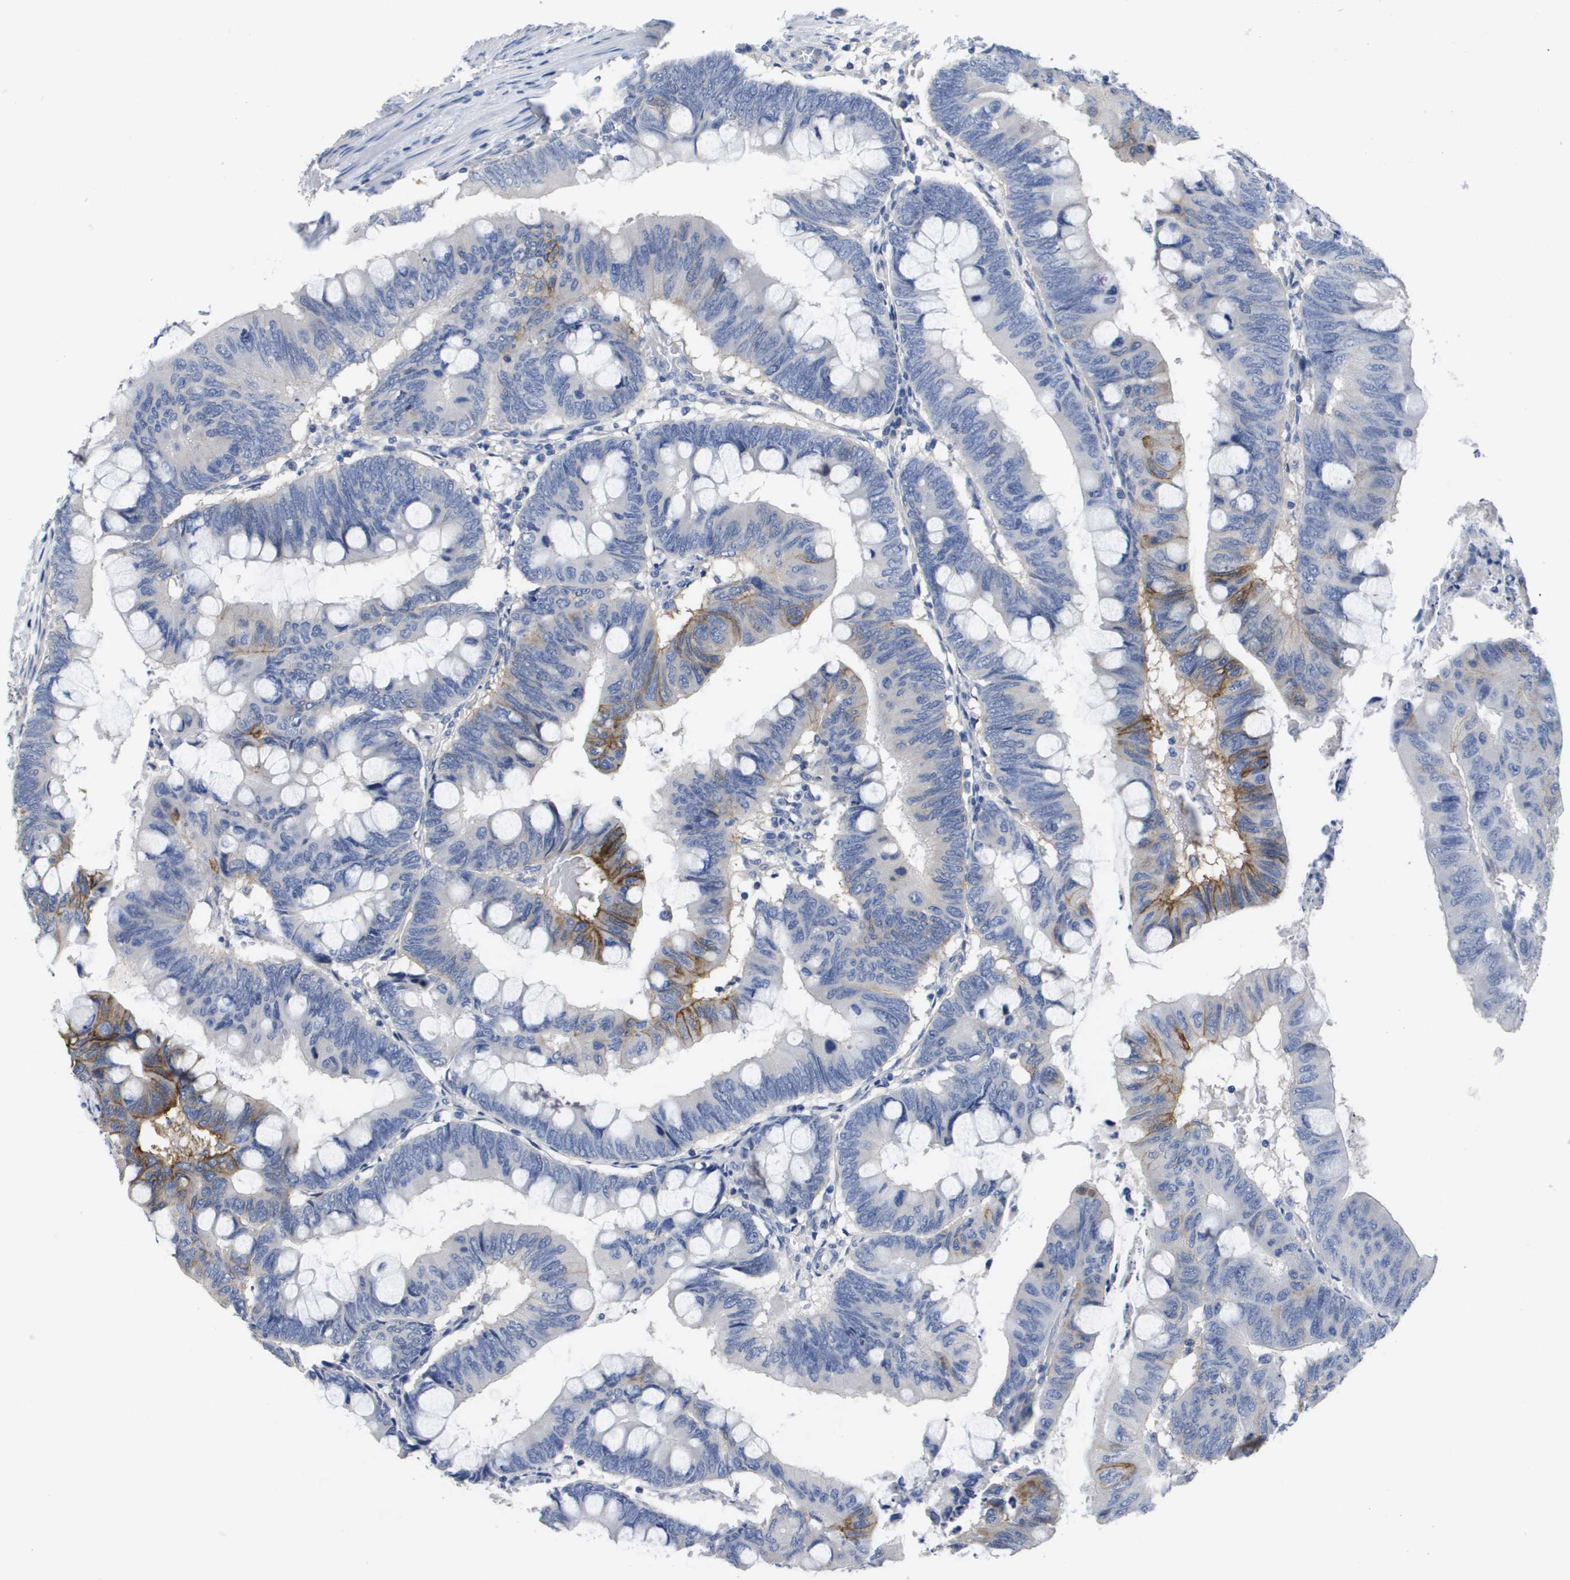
{"staining": {"intensity": "moderate", "quantity": "<25%", "location": "cytoplasmic/membranous"}, "tissue": "colorectal cancer", "cell_type": "Tumor cells", "image_type": "cancer", "snomed": [{"axis": "morphology", "description": "Normal tissue, NOS"}, {"axis": "morphology", "description": "Adenocarcinoma, NOS"}, {"axis": "topography", "description": "Rectum"}, {"axis": "topography", "description": "Peripheral nerve tissue"}], "caption": "Tumor cells exhibit low levels of moderate cytoplasmic/membranous positivity in approximately <25% of cells in colorectal adenocarcinoma.", "gene": "CA9", "patient": {"sex": "male", "age": 92}}